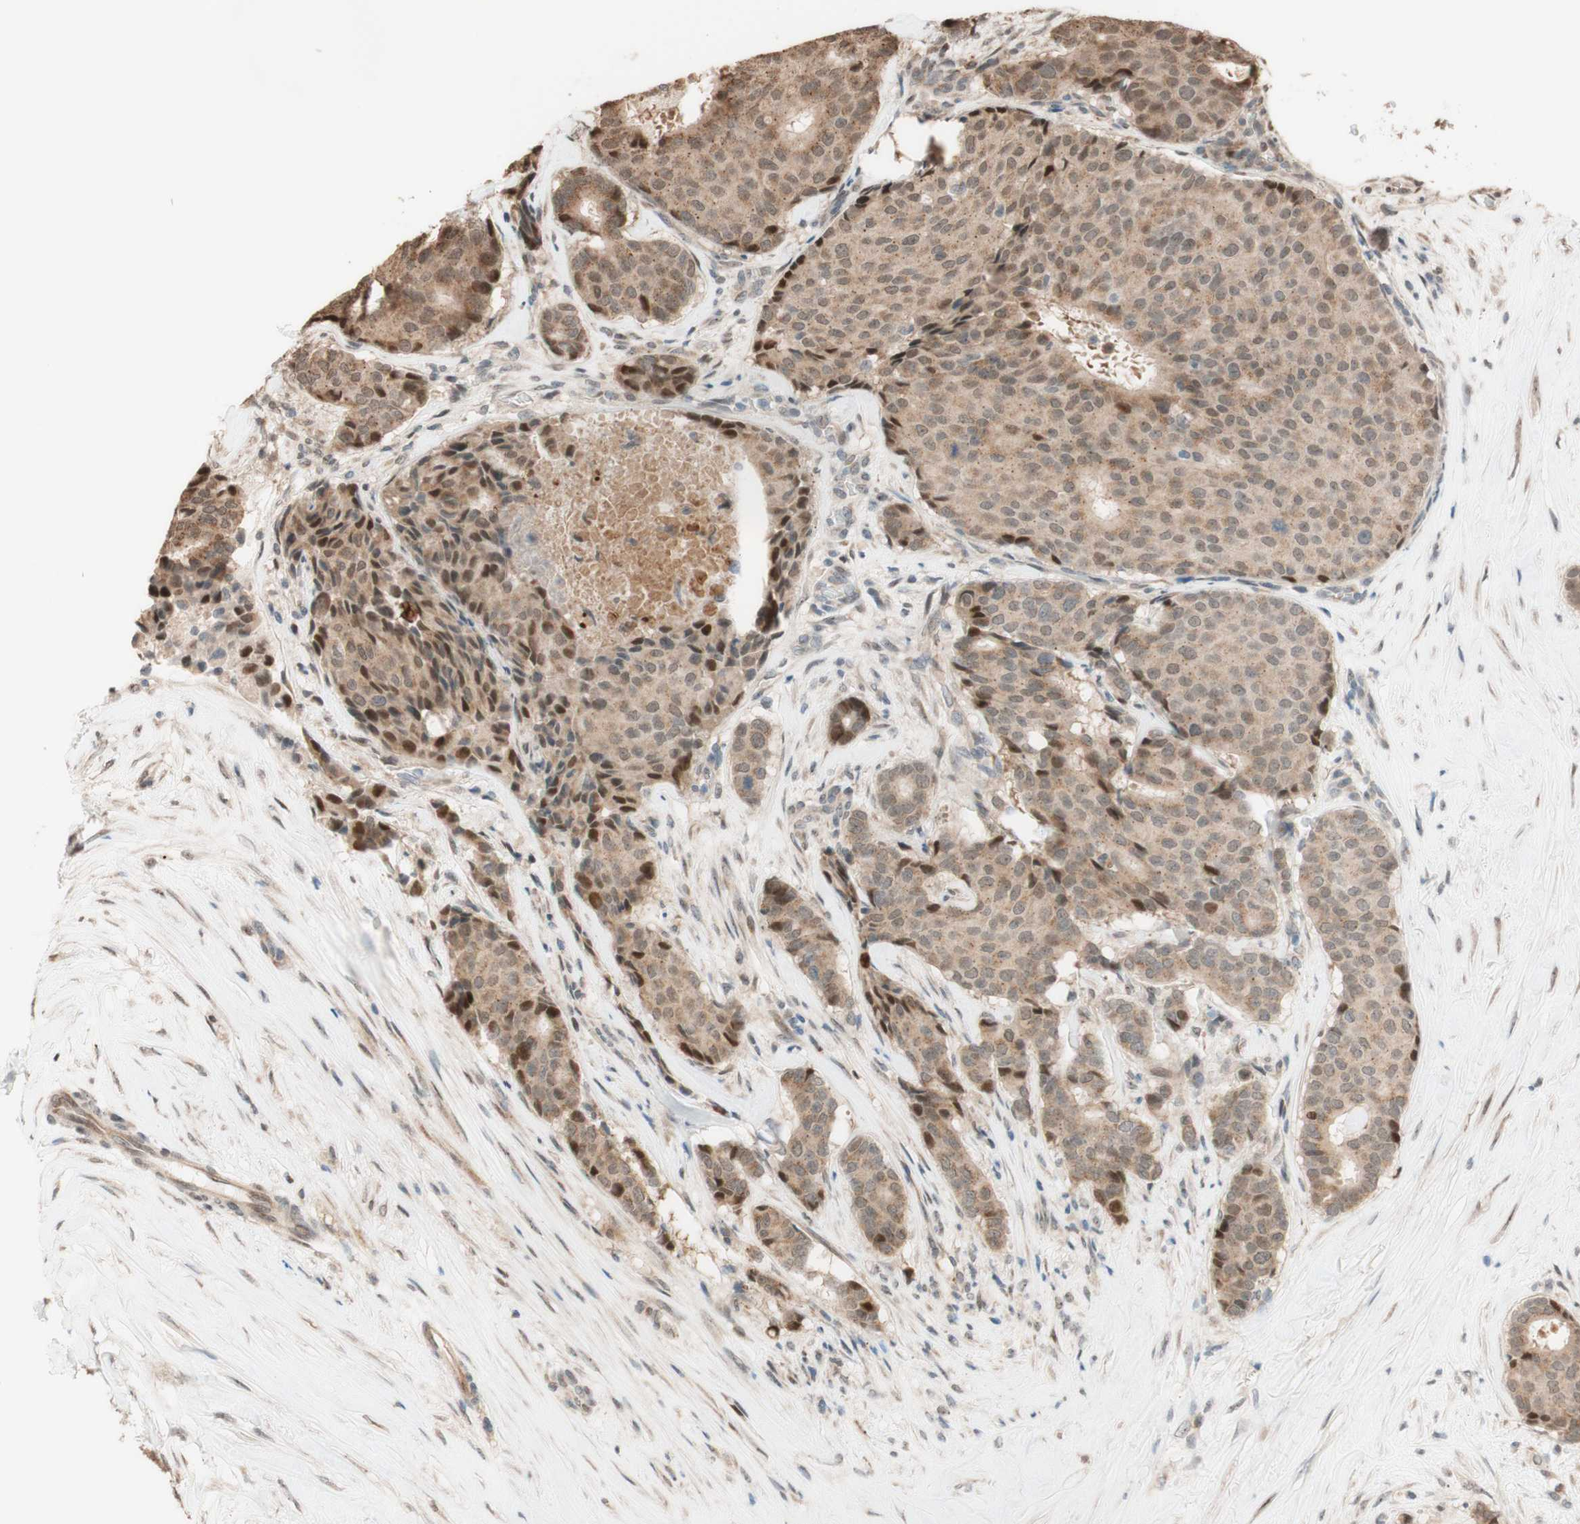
{"staining": {"intensity": "moderate", "quantity": ">75%", "location": "cytoplasmic/membranous,nuclear"}, "tissue": "breast cancer", "cell_type": "Tumor cells", "image_type": "cancer", "snomed": [{"axis": "morphology", "description": "Duct carcinoma"}, {"axis": "topography", "description": "Breast"}], "caption": "Intraductal carcinoma (breast) stained with a brown dye reveals moderate cytoplasmic/membranous and nuclear positive positivity in approximately >75% of tumor cells.", "gene": "CCNC", "patient": {"sex": "female", "age": 75}}